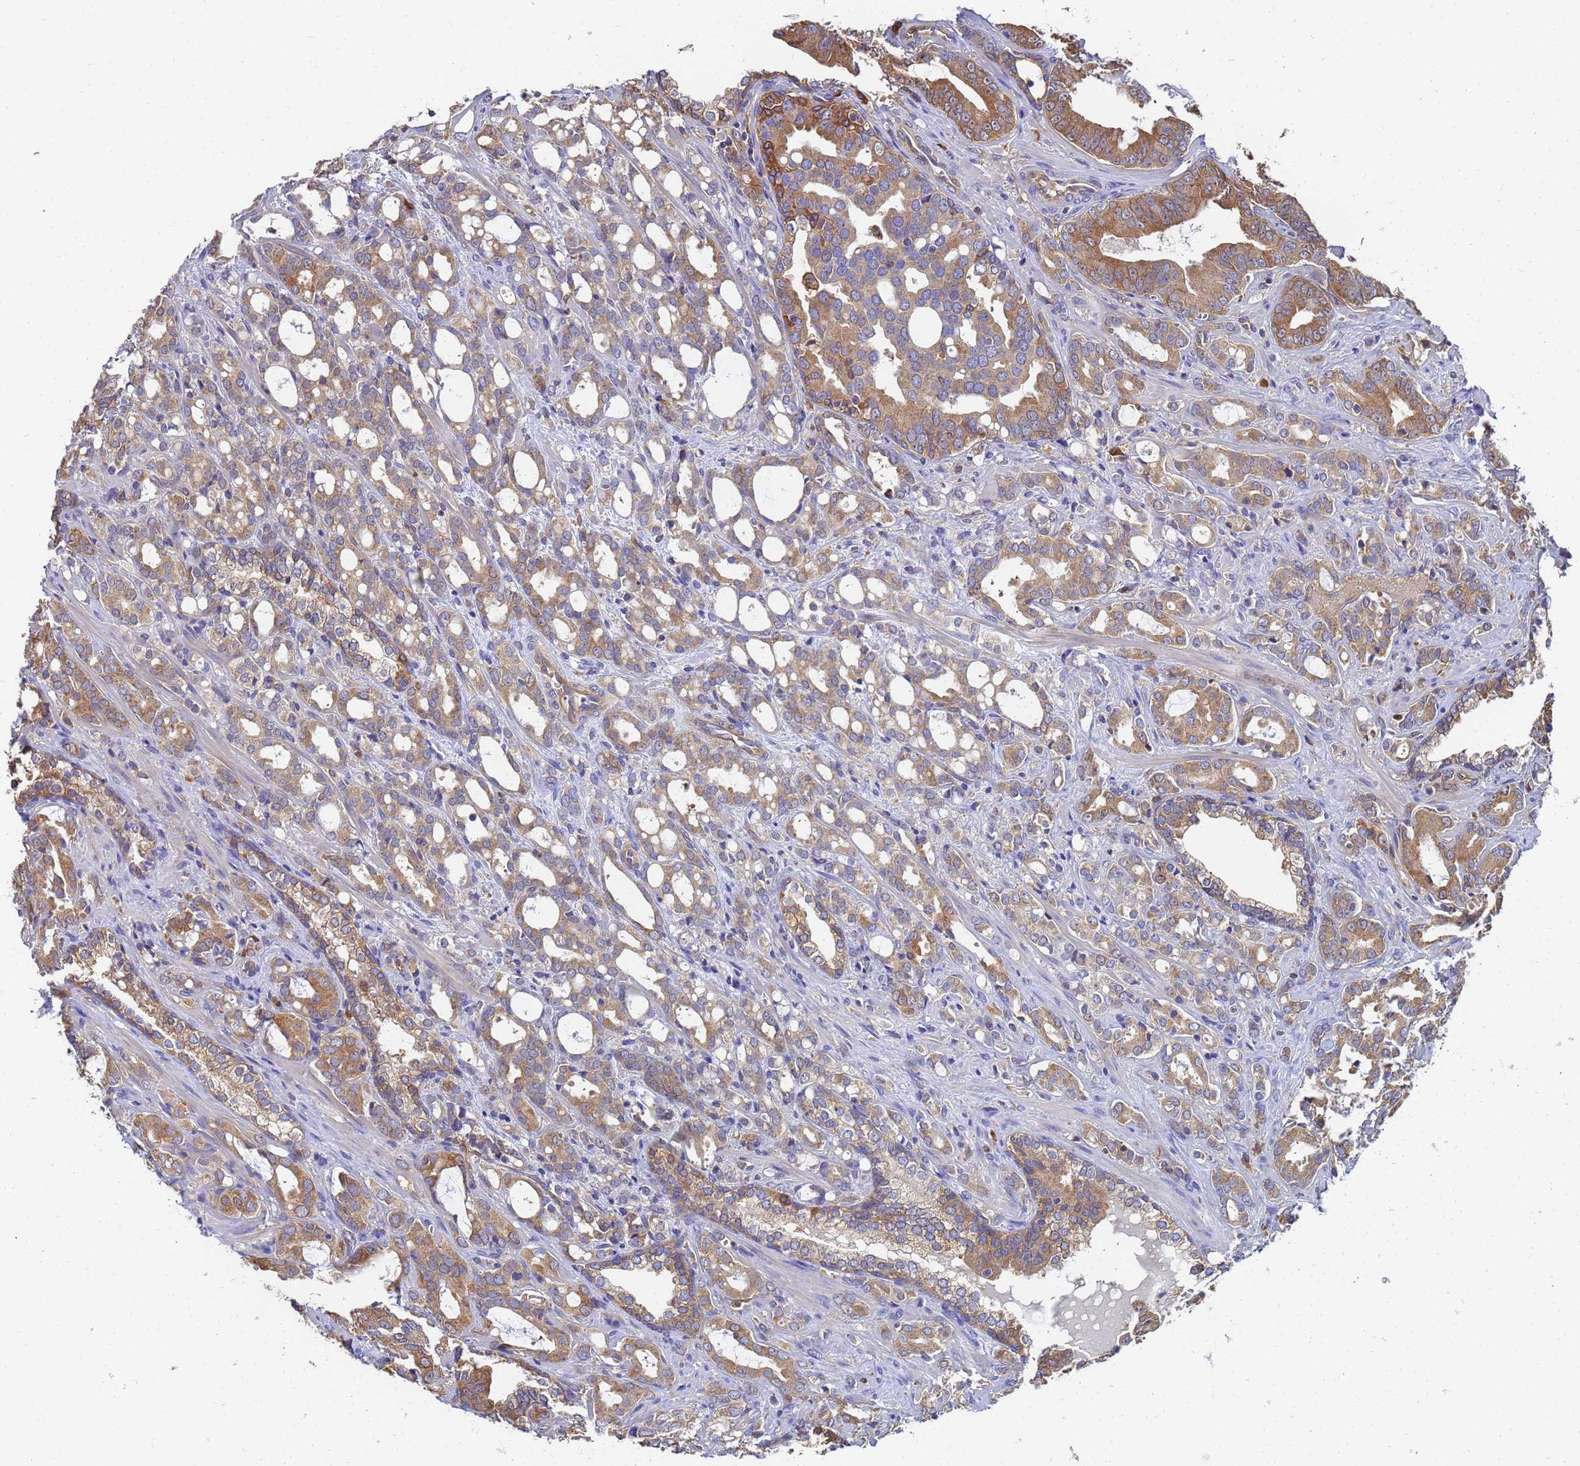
{"staining": {"intensity": "moderate", "quantity": ">75%", "location": "cytoplasmic/membranous"}, "tissue": "prostate cancer", "cell_type": "Tumor cells", "image_type": "cancer", "snomed": [{"axis": "morphology", "description": "Adenocarcinoma, High grade"}, {"axis": "topography", "description": "Prostate"}], "caption": "This is a micrograph of IHC staining of prostate high-grade adenocarcinoma, which shows moderate staining in the cytoplasmic/membranous of tumor cells.", "gene": "NME1-NME2", "patient": {"sex": "male", "age": 72}}